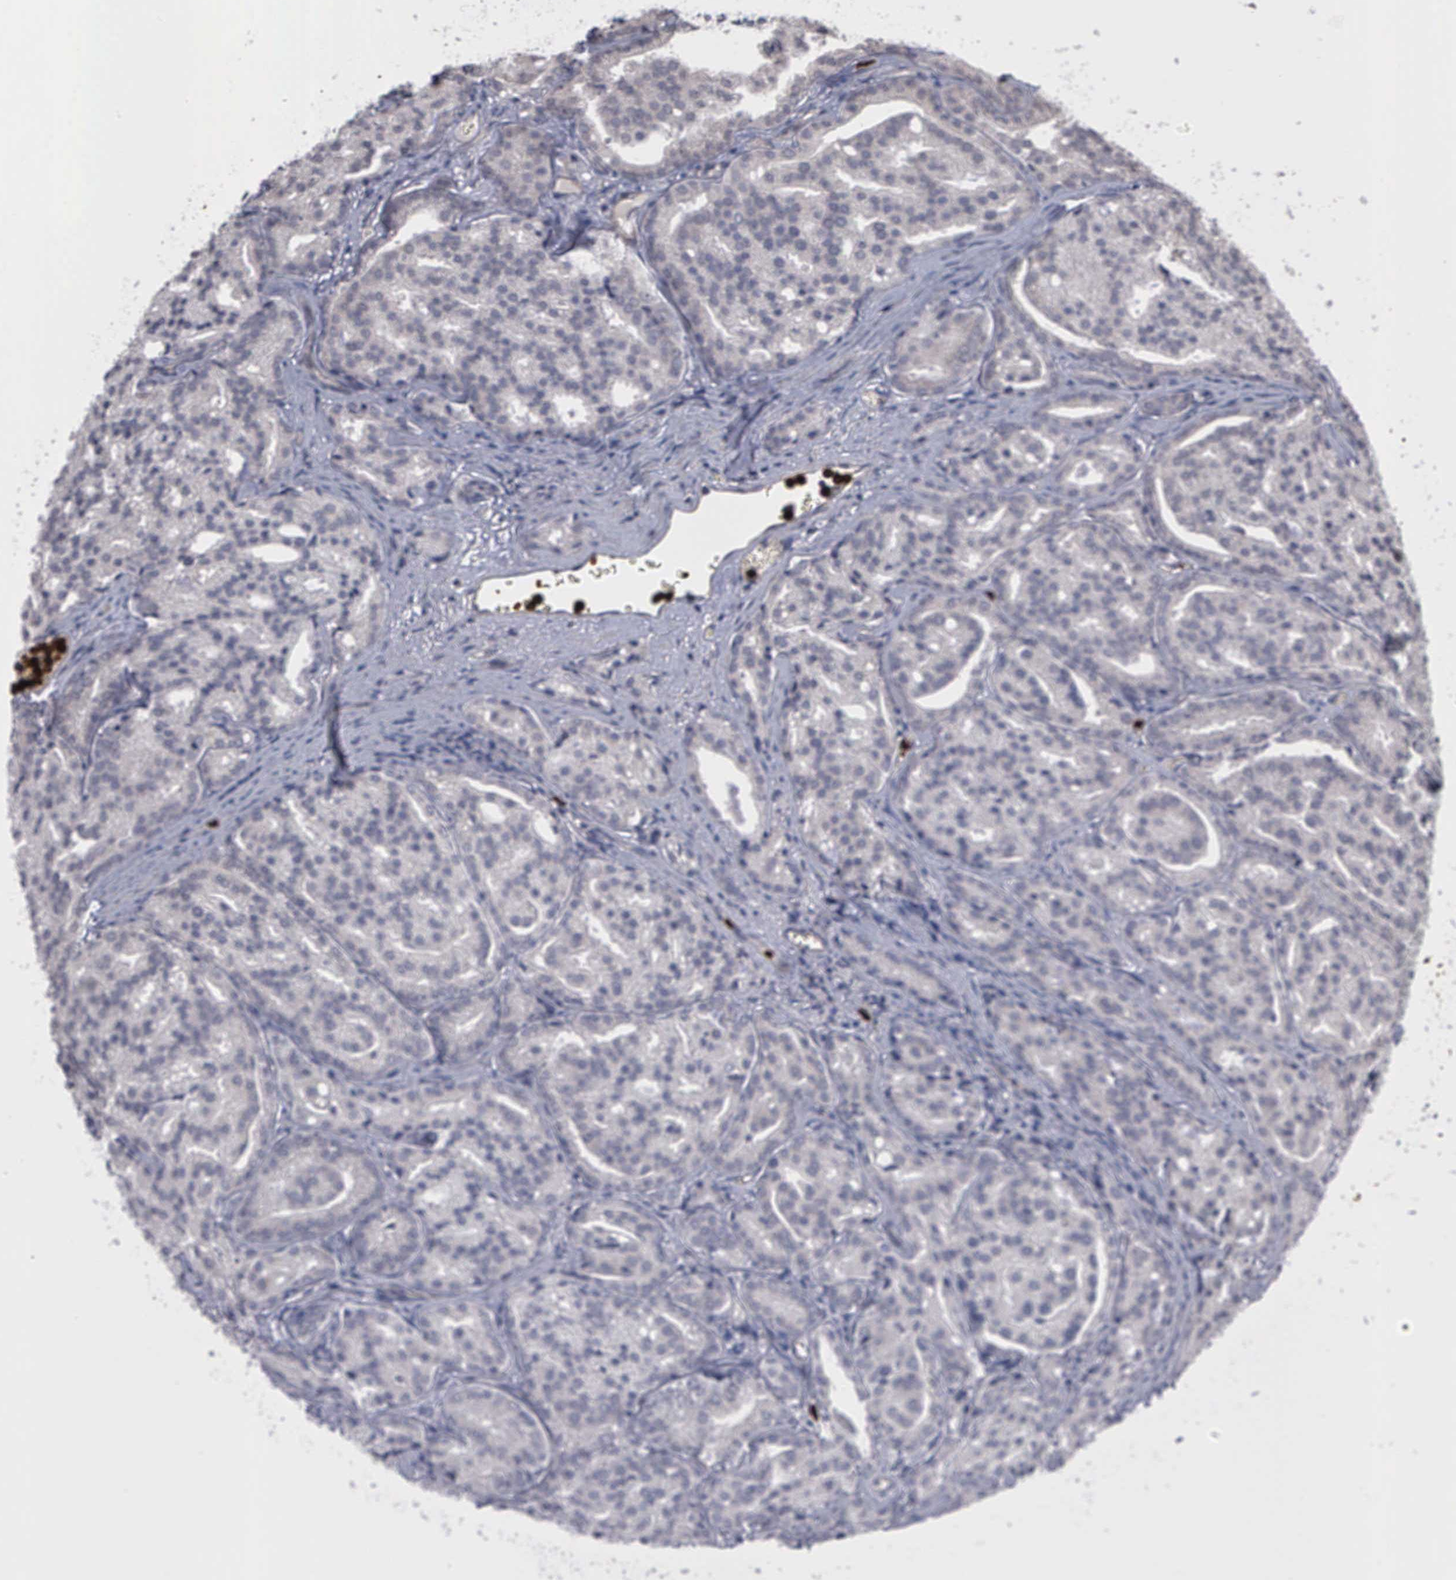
{"staining": {"intensity": "negative", "quantity": "none", "location": "none"}, "tissue": "prostate cancer", "cell_type": "Tumor cells", "image_type": "cancer", "snomed": [{"axis": "morphology", "description": "Adenocarcinoma, High grade"}, {"axis": "topography", "description": "Prostate"}], "caption": "Immunohistochemistry of adenocarcinoma (high-grade) (prostate) displays no staining in tumor cells.", "gene": "MMP9", "patient": {"sex": "male", "age": 64}}